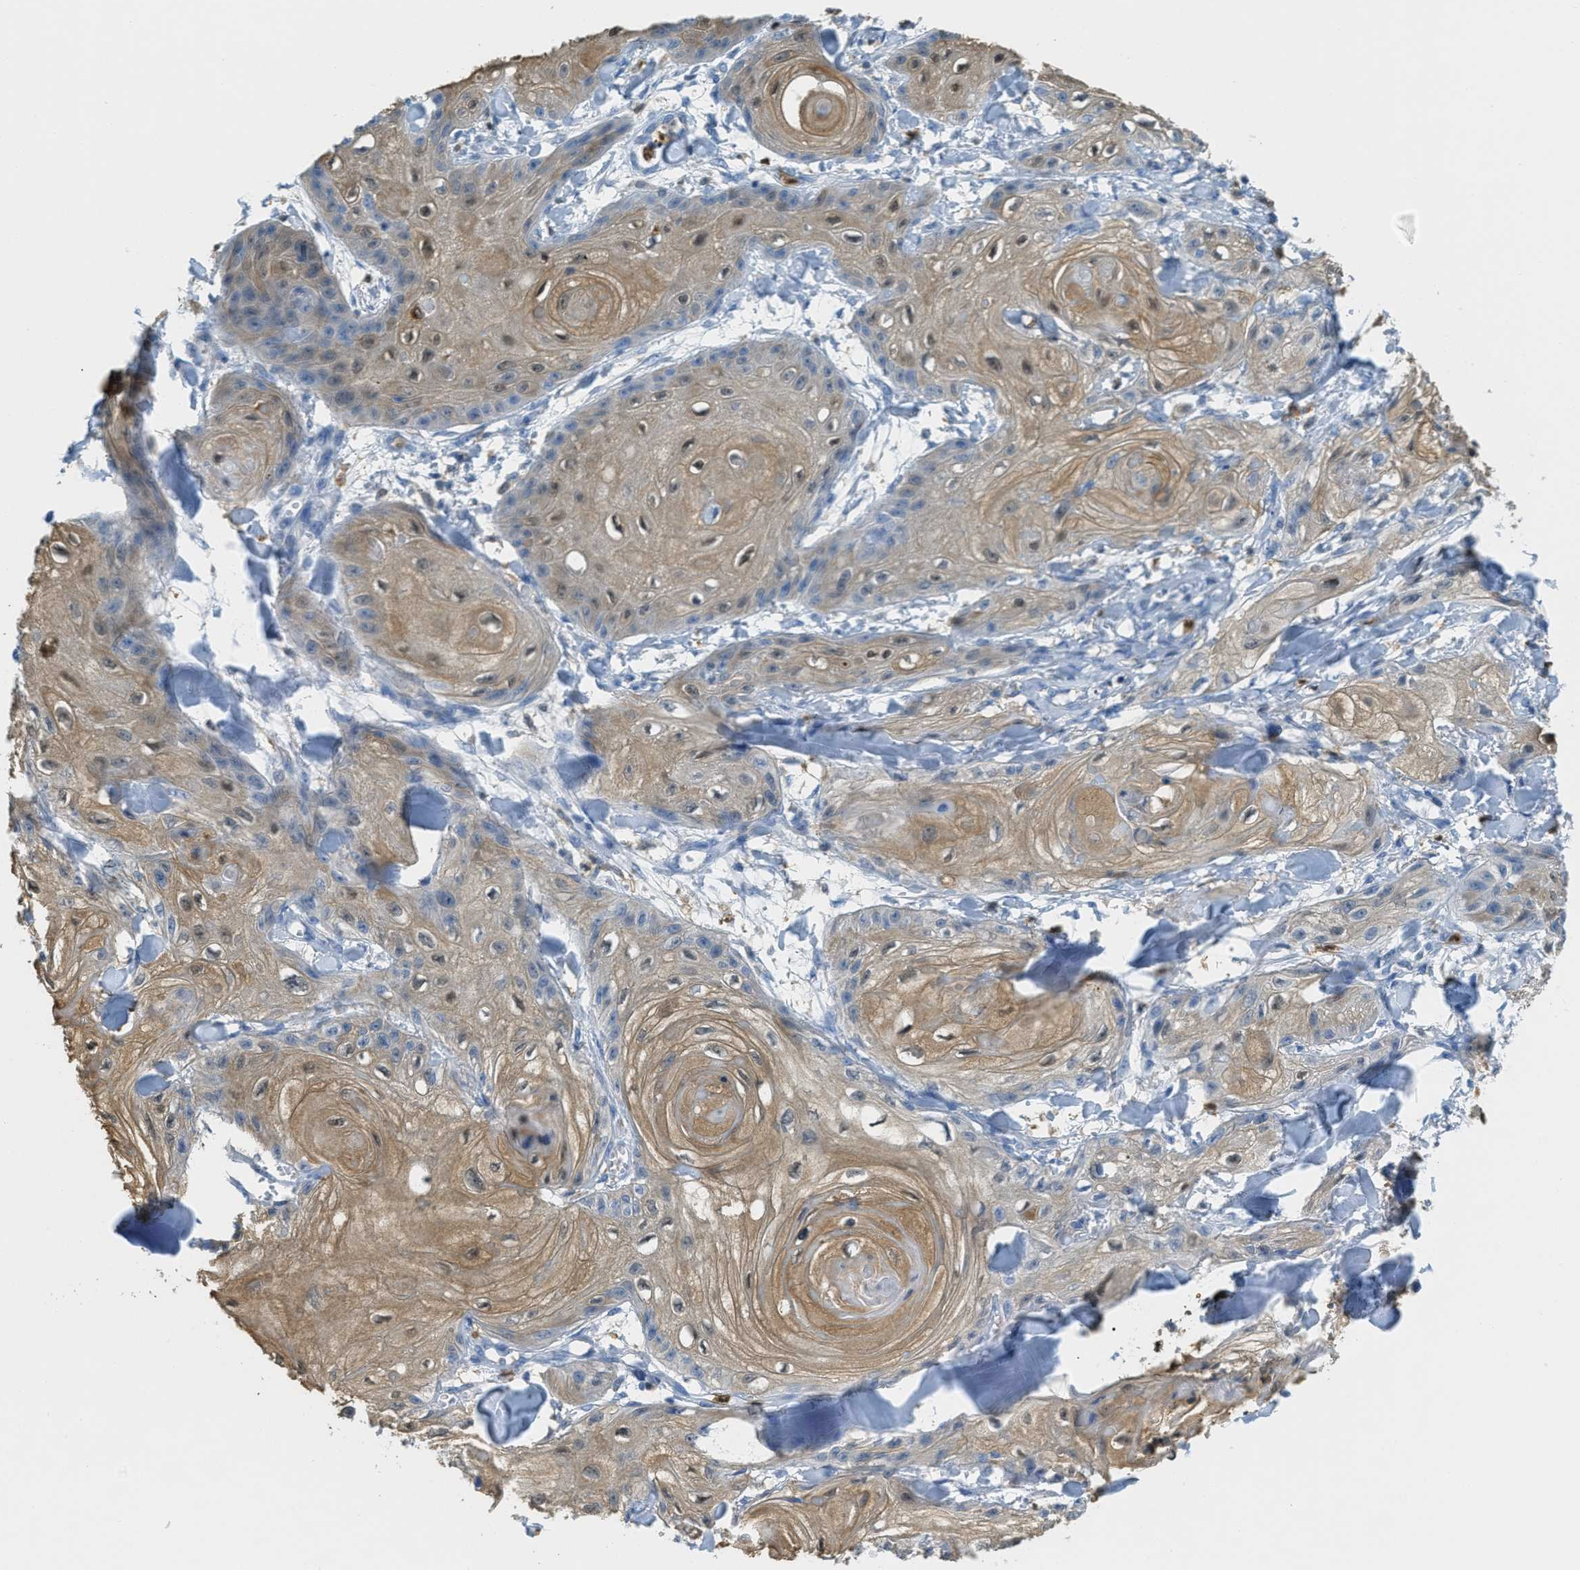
{"staining": {"intensity": "moderate", "quantity": ">75%", "location": "cytoplasmic/membranous,nuclear"}, "tissue": "skin cancer", "cell_type": "Tumor cells", "image_type": "cancer", "snomed": [{"axis": "morphology", "description": "Squamous cell carcinoma, NOS"}, {"axis": "topography", "description": "Skin"}], "caption": "IHC of human skin squamous cell carcinoma reveals medium levels of moderate cytoplasmic/membranous and nuclear positivity in about >75% of tumor cells. Nuclei are stained in blue.", "gene": "SERPINB1", "patient": {"sex": "male", "age": 74}}